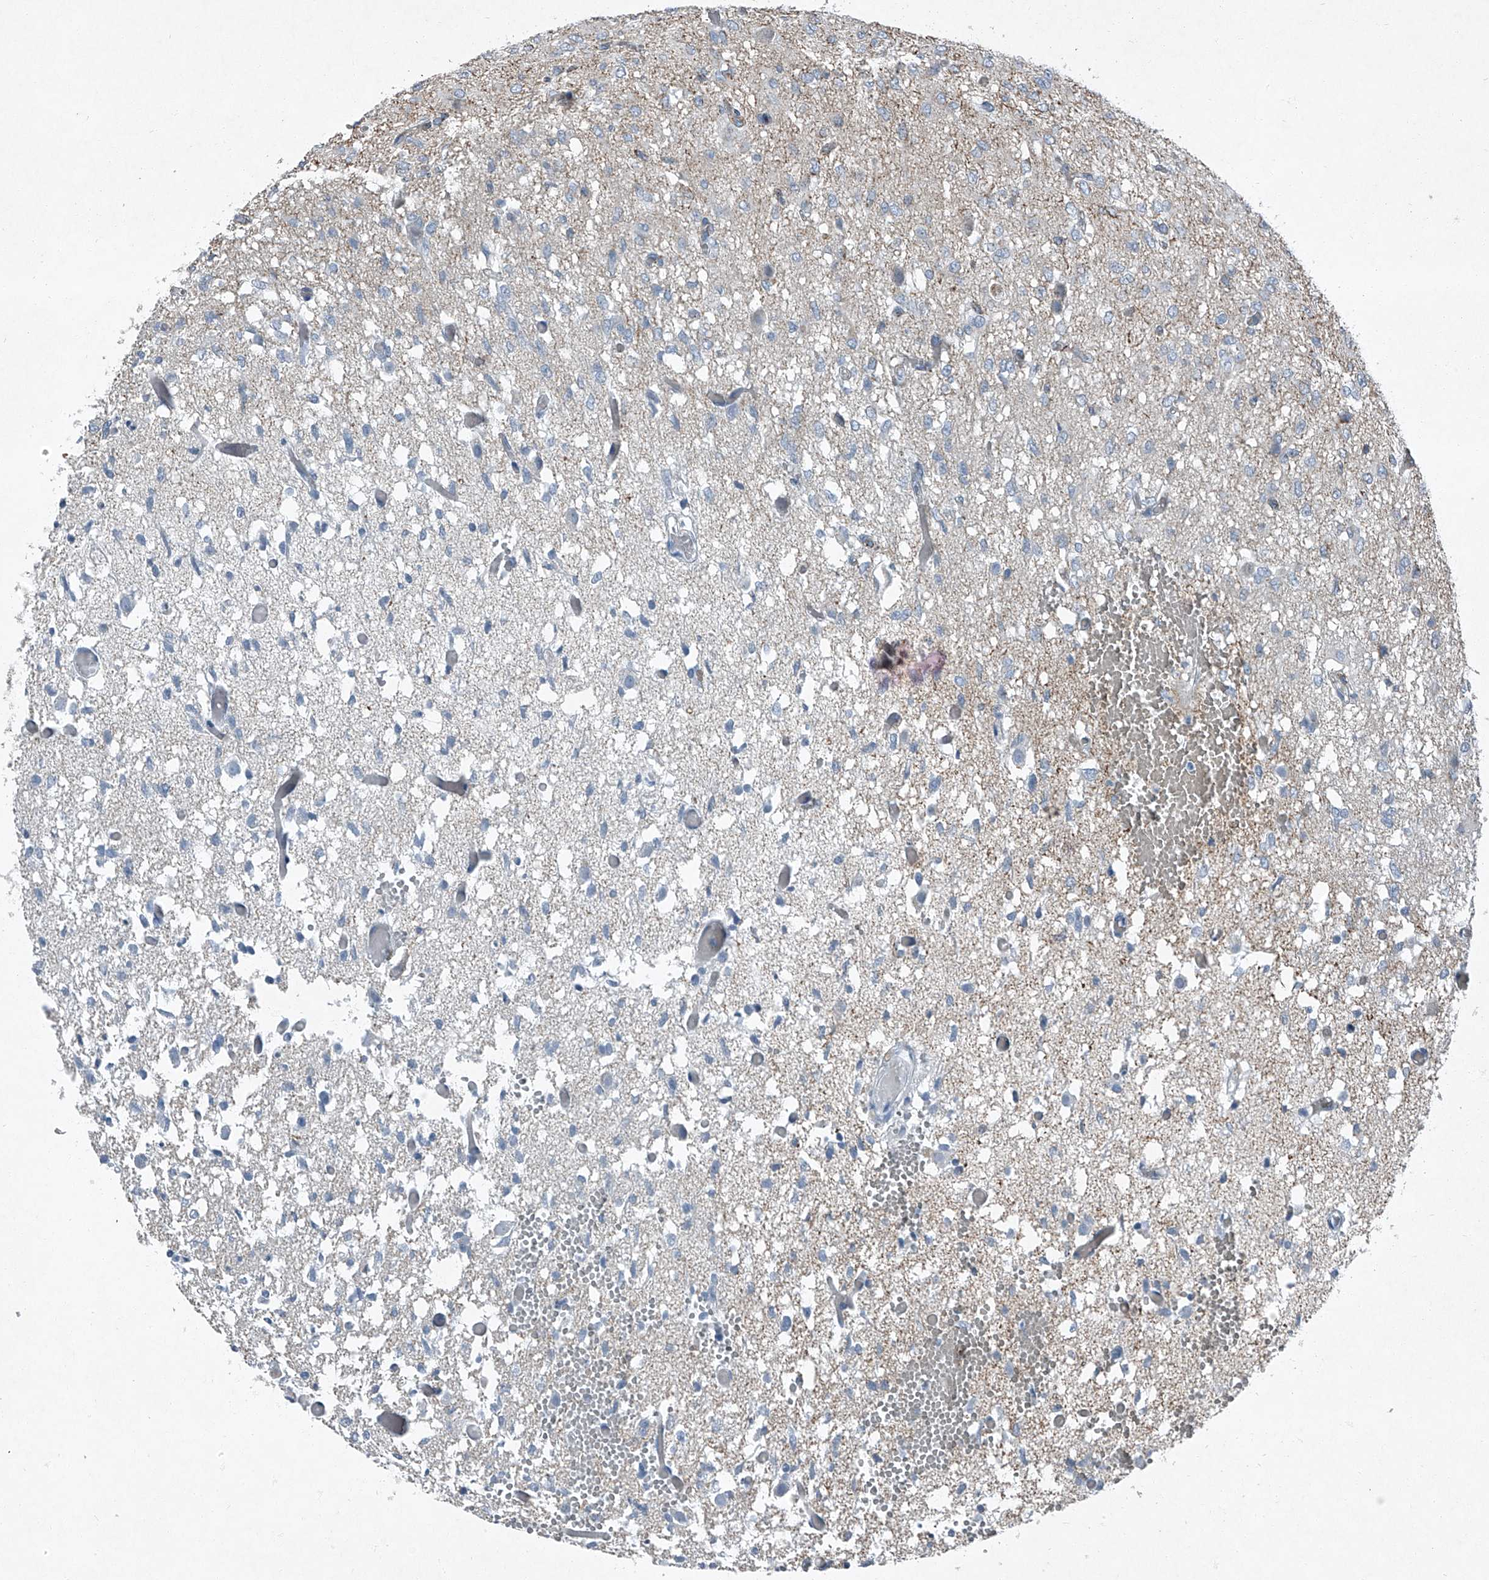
{"staining": {"intensity": "negative", "quantity": "none", "location": "none"}, "tissue": "glioma", "cell_type": "Tumor cells", "image_type": "cancer", "snomed": [{"axis": "morphology", "description": "Glioma, malignant, High grade"}, {"axis": "topography", "description": "Brain"}], "caption": "High power microscopy image of an immunohistochemistry (IHC) photomicrograph of glioma, revealing no significant positivity in tumor cells.", "gene": "CHRNA7", "patient": {"sex": "female", "age": 59}}